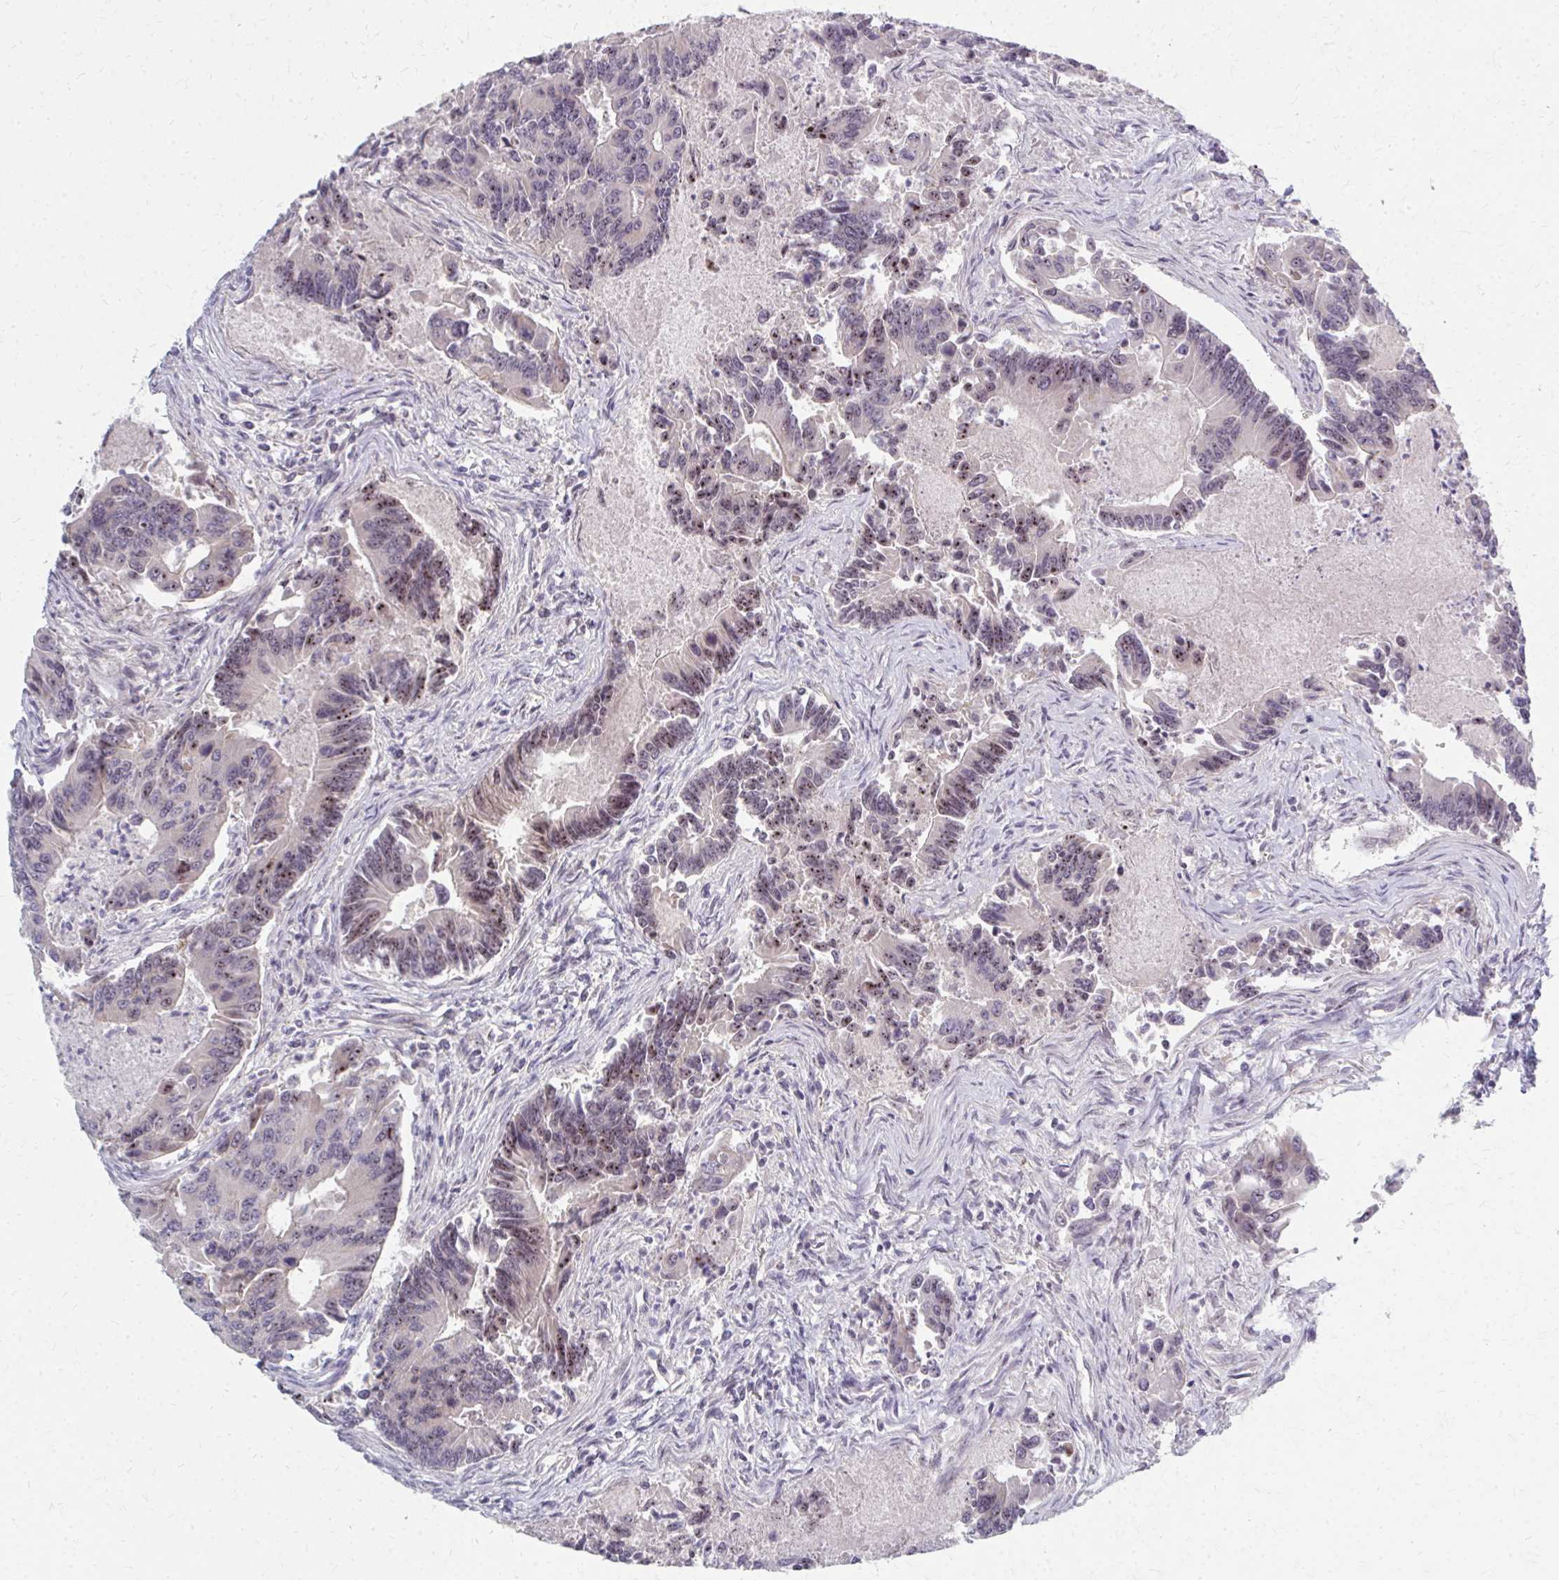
{"staining": {"intensity": "moderate", "quantity": "<25%", "location": "nuclear"}, "tissue": "colorectal cancer", "cell_type": "Tumor cells", "image_type": "cancer", "snomed": [{"axis": "morphology", "description": "Adenocarcinoma, NOS"}, {"axis": "topography", "description": "Colon"}], "caption": "There is low levels of moderate nuclear expression in tumor cells of colorectal adenocarcinoma, as demonstrated by immunohistochemical staining (brown color).", "gene": "NUDT16", "patient": {"sex": "female", "age": 67}}